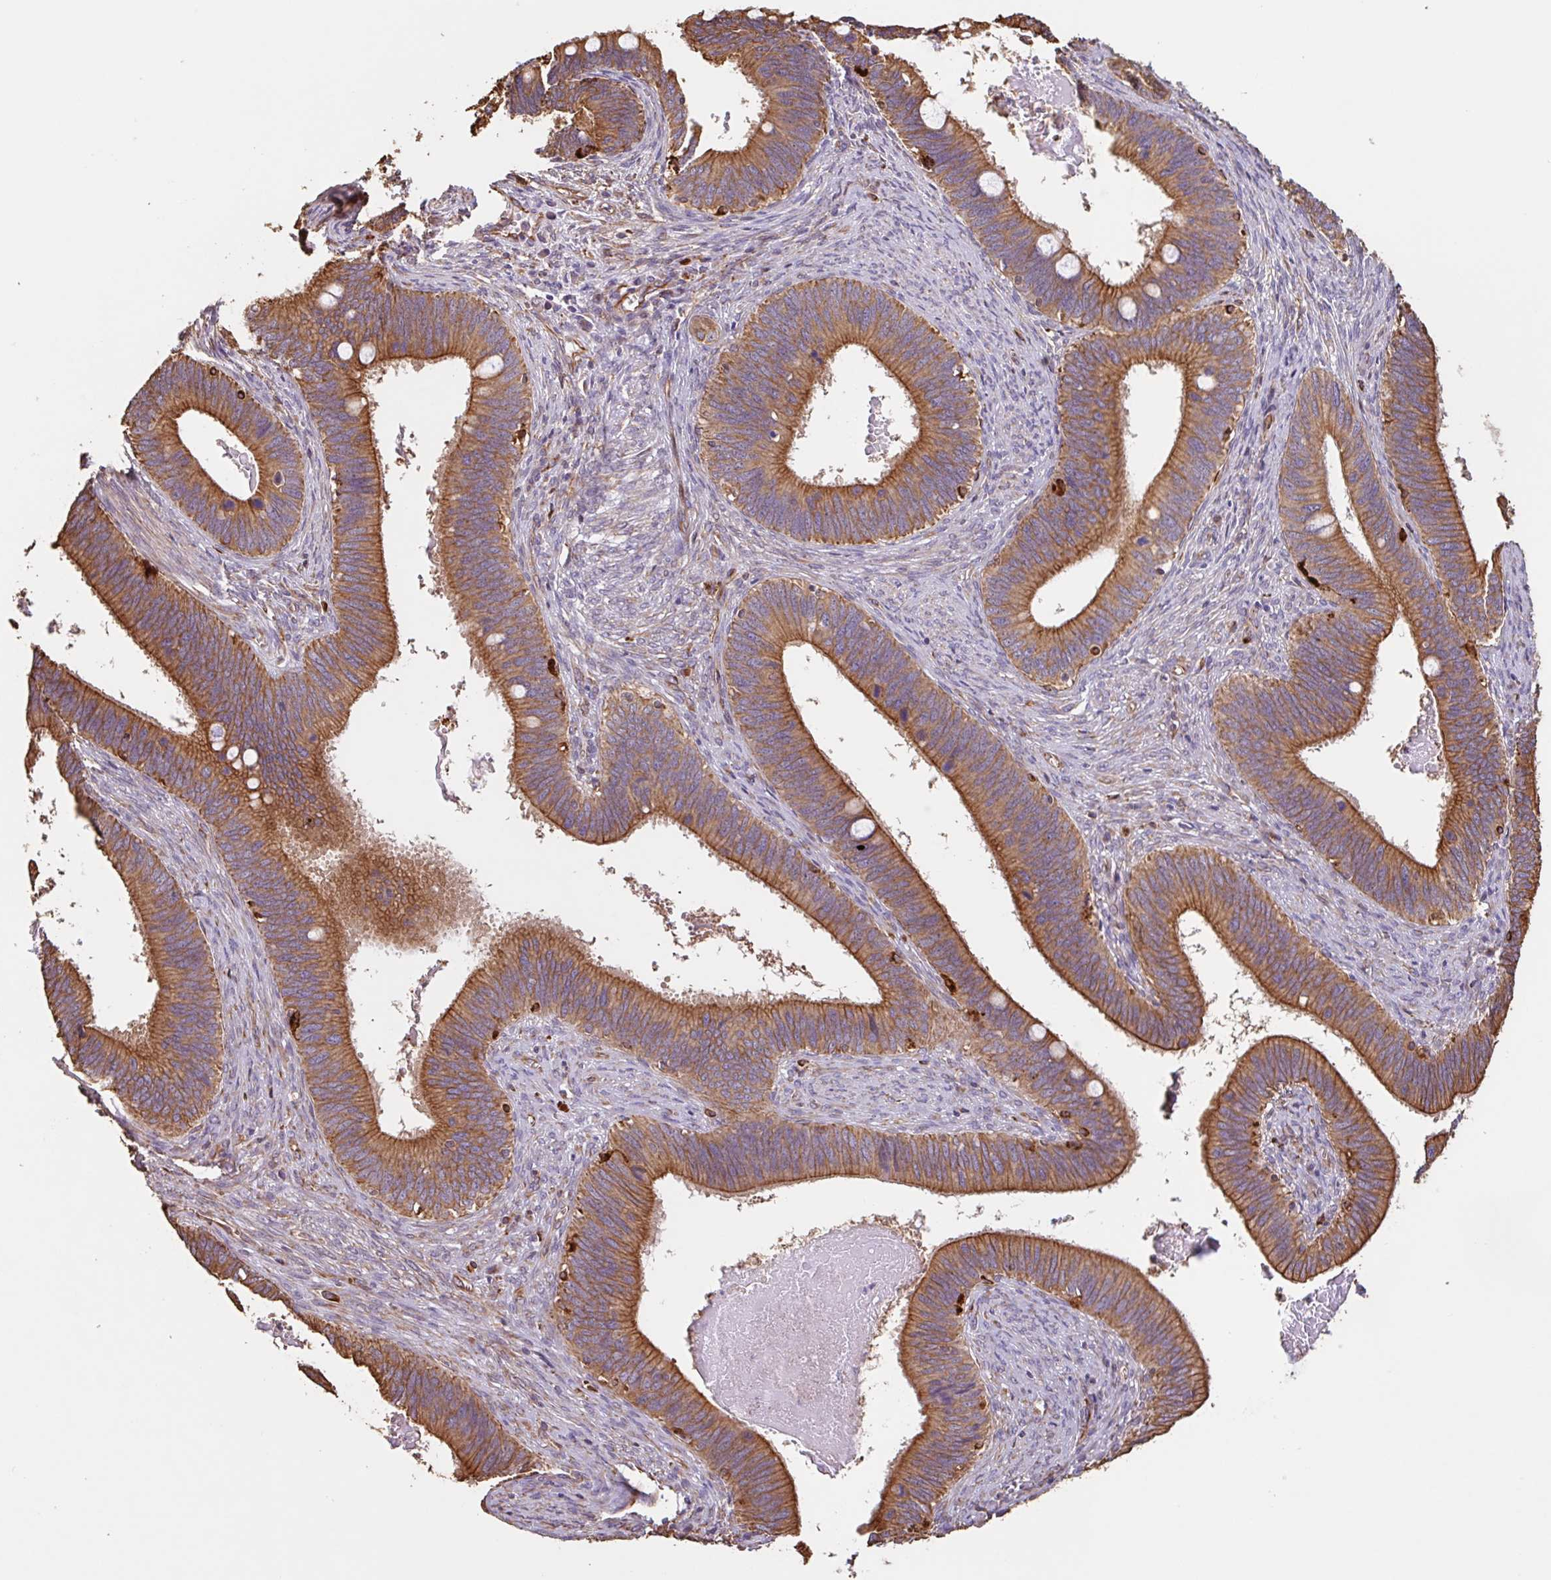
{"staining": {"intensity": "strong", "quantity": ">75%", "location": "cytoplasmic/membranous"}, "tissue": "cervical cancer", "cell_type": "Tumor cells", "image_type": "cancer", "snomed": [{"axis": "morphology", "description": "Adenocarcinoma, NOS"}, {"axis": "topography", "description": "Cervix"}], "caption": "High-power microscopy captured an IHC photomicrograph of cervical cancer (adenocarcinoma), revealing strong cytoplasmic/membranous expression in about >75% of tumor cells.", "gene": "ZNF790", "patient": {"sex": "female", "age": 42}}